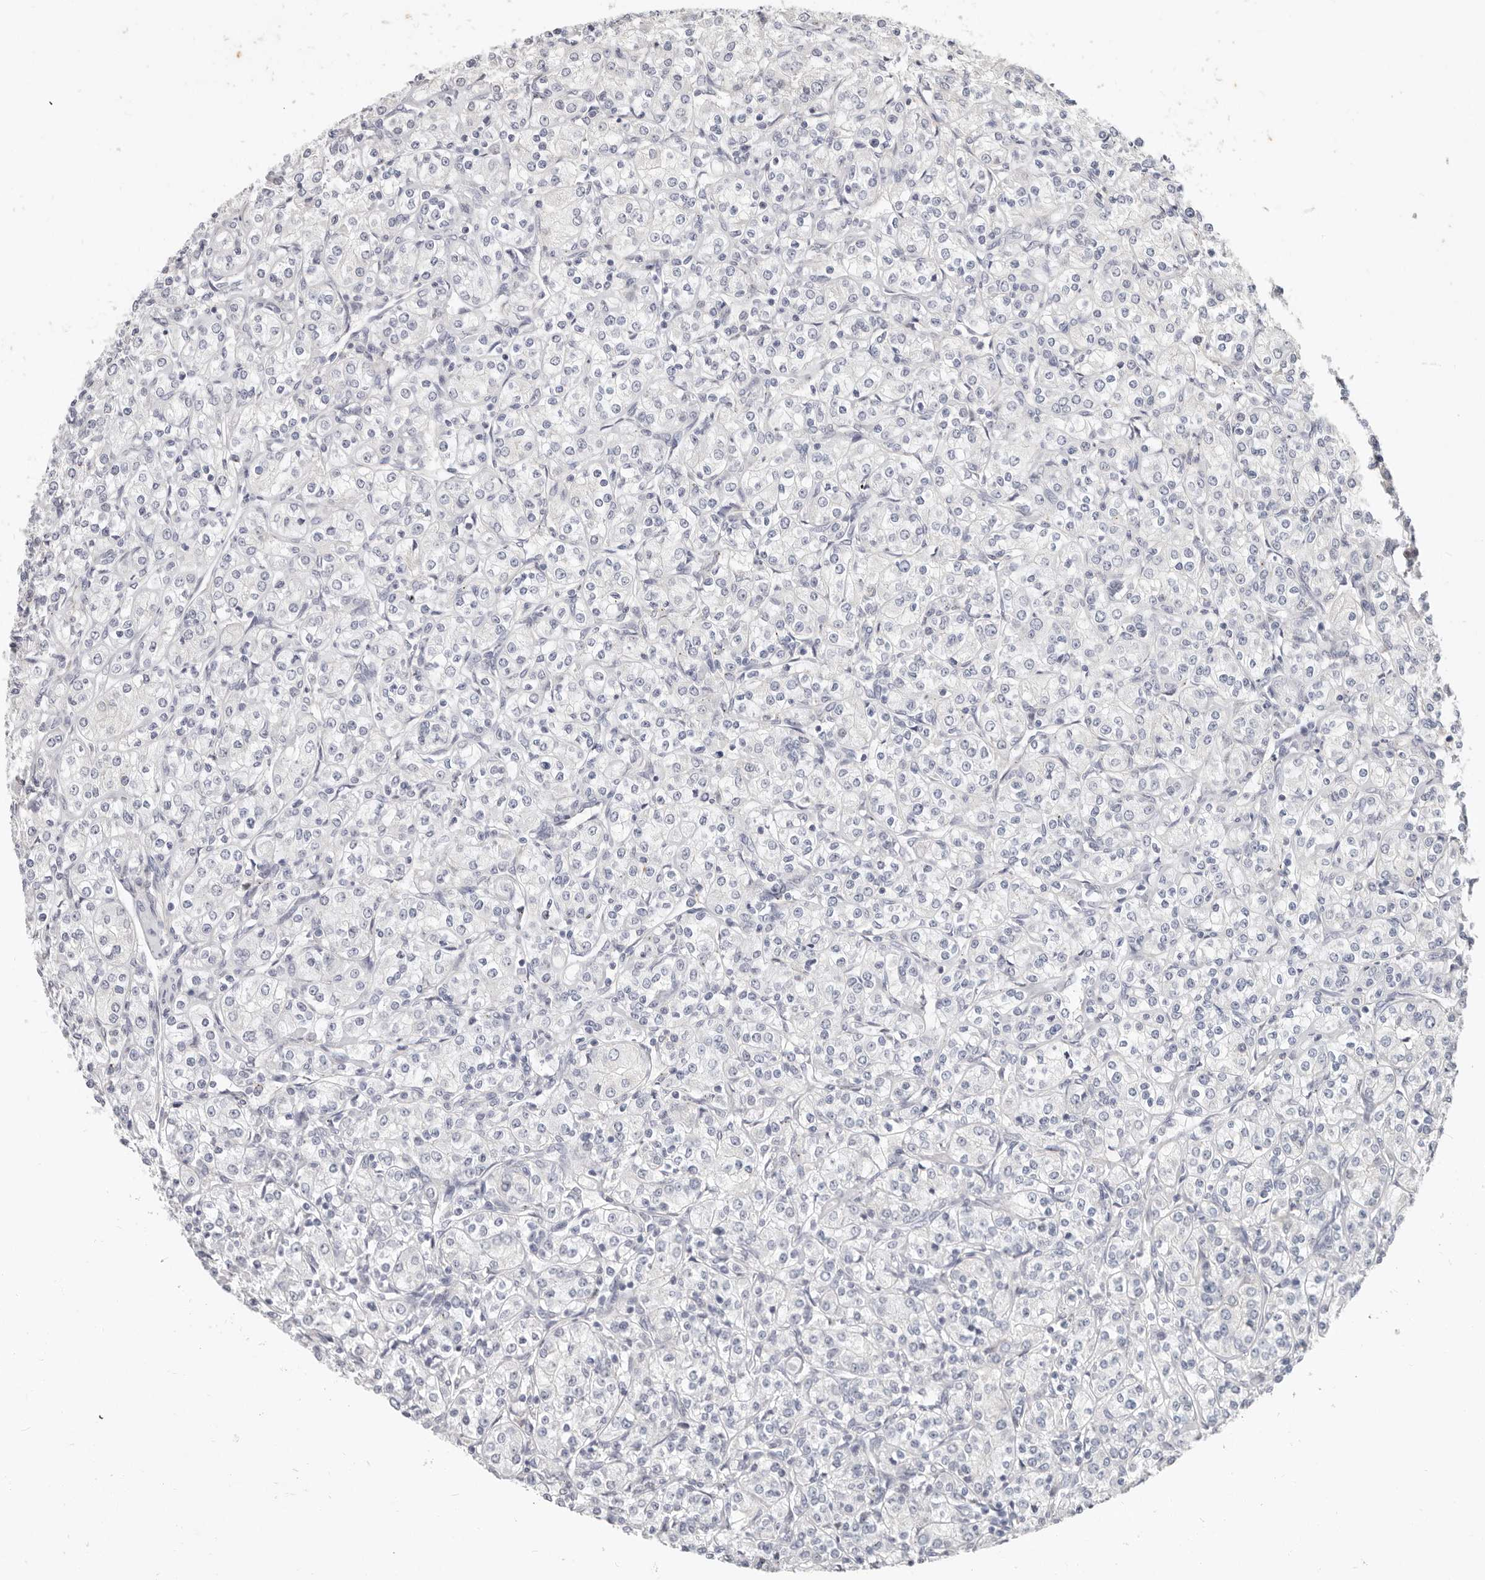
{"staining": {"intensity": "negative", "quantity": "none", "location": "none"}, "tissue": "renal cancer", "cell_type": "Tumor cells", "image_type": "cancer", "snomed": [{"axis": "morphology", "description": "Adenocarcinoma, NOS"}, {"axis": "topography", "description": "Kidney"}], "caption": "High magnification brightfield microscopy of renal cancer (adenocarcinoma) stained with DAB (brown) and counterstained with hematoxylin (blue): tumor cells show no significant positivity.", "gene": "ZRANB1", "patient": {"sex": "male", "age": 77}}